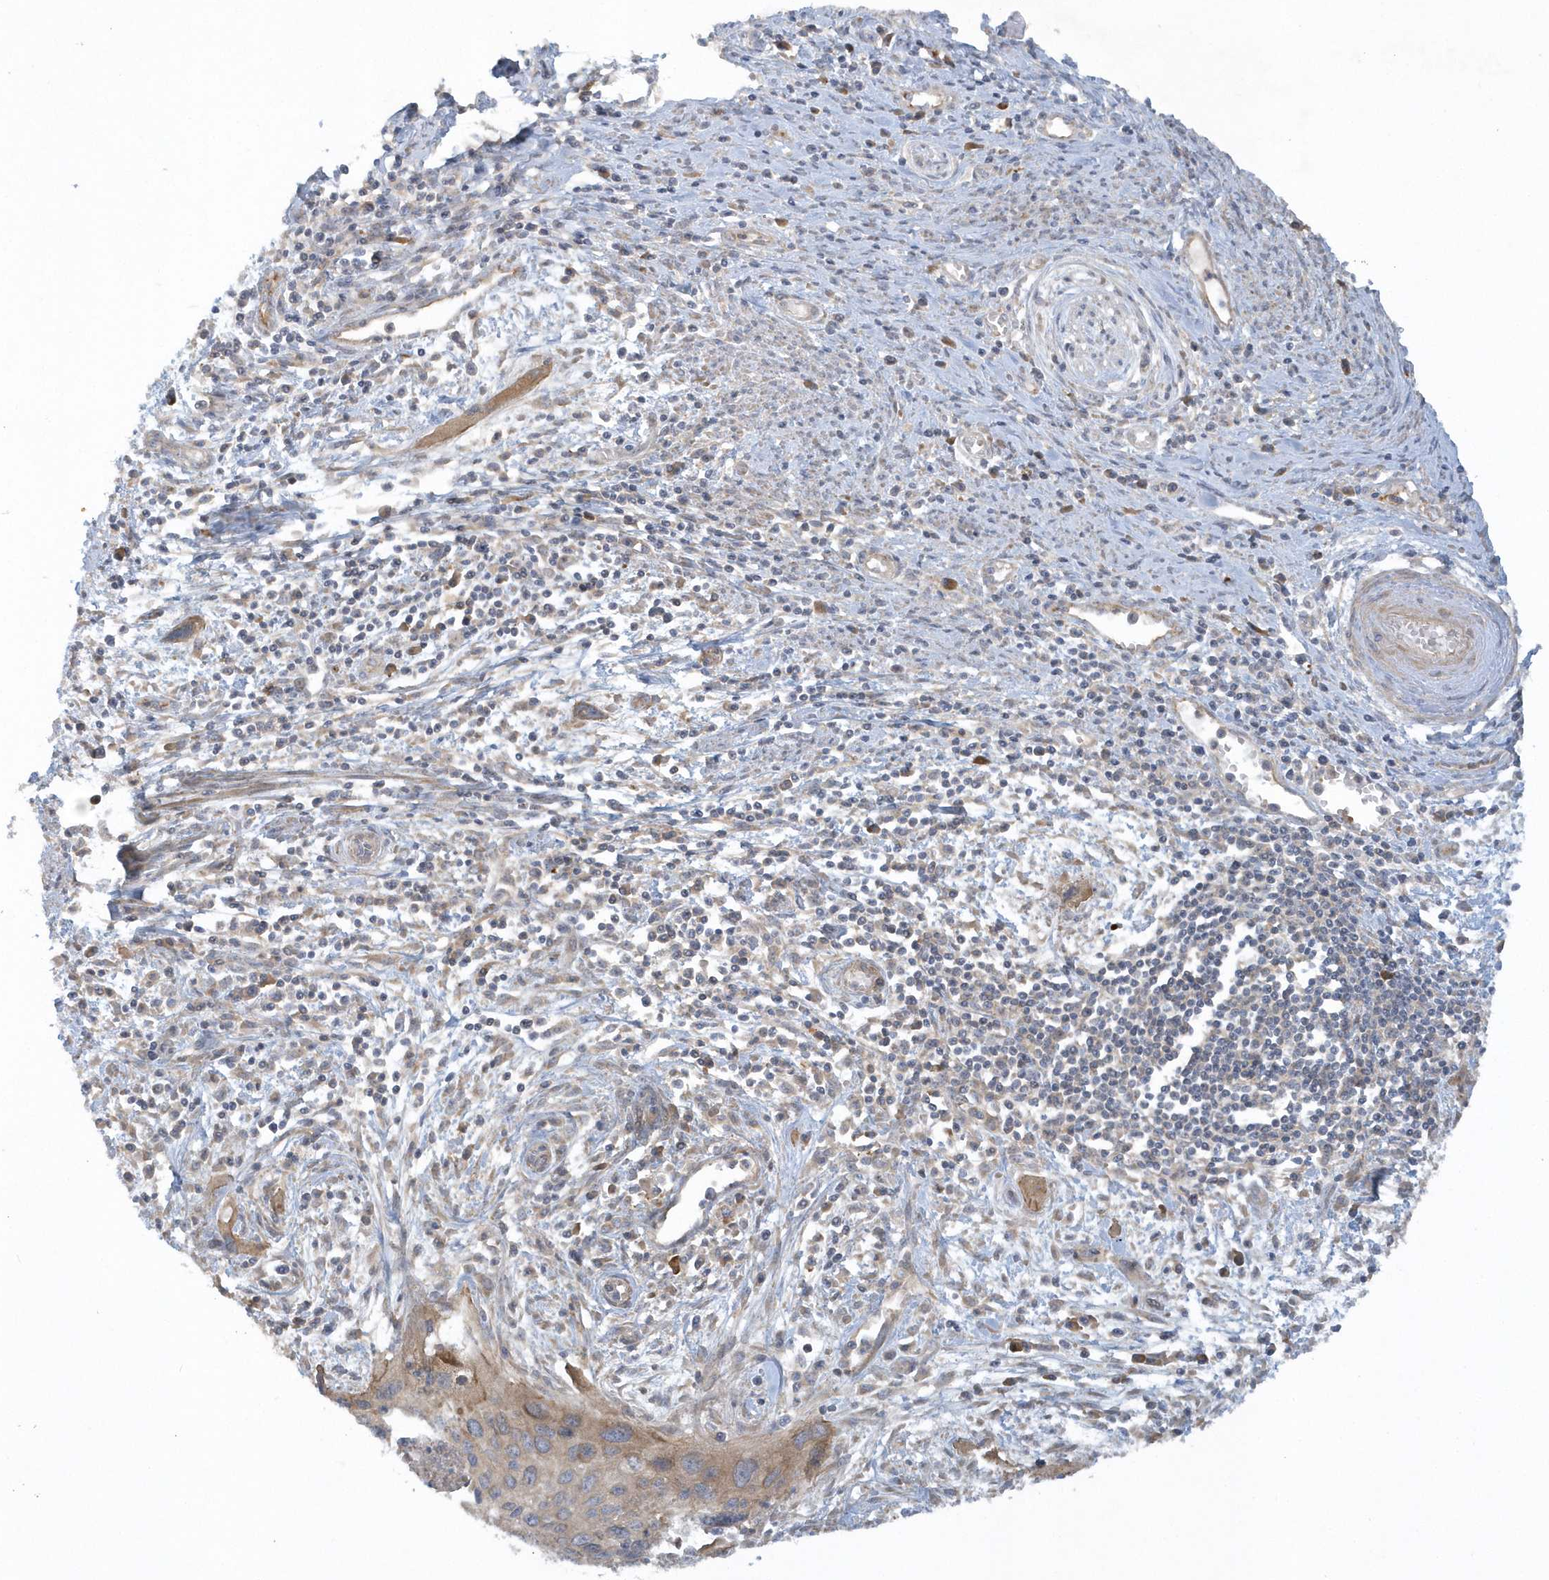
{"staining": {"intensity": "moderate", "quantity": "<25%", "location": "cytoplasmic/membranous"}, "tissue": "cervical cancer", "cell_type": "Tumor cells", "image_type": "cancer", "snomed": [{"axis": "morphology", "description": "Squamous cell carcinoma, NOS"}, {"axis": "topography", "description": "Cervix"}], "caption": "This is a photomicrograph of immunohistochemistry (IHC) staining of squamous cell carcinoma (cervical), which shows moderate expression in the cytoplasmic/membranous of tumor cells.", "gene": "CNOT10", "patient": {"sex": "female", "age": 55}}